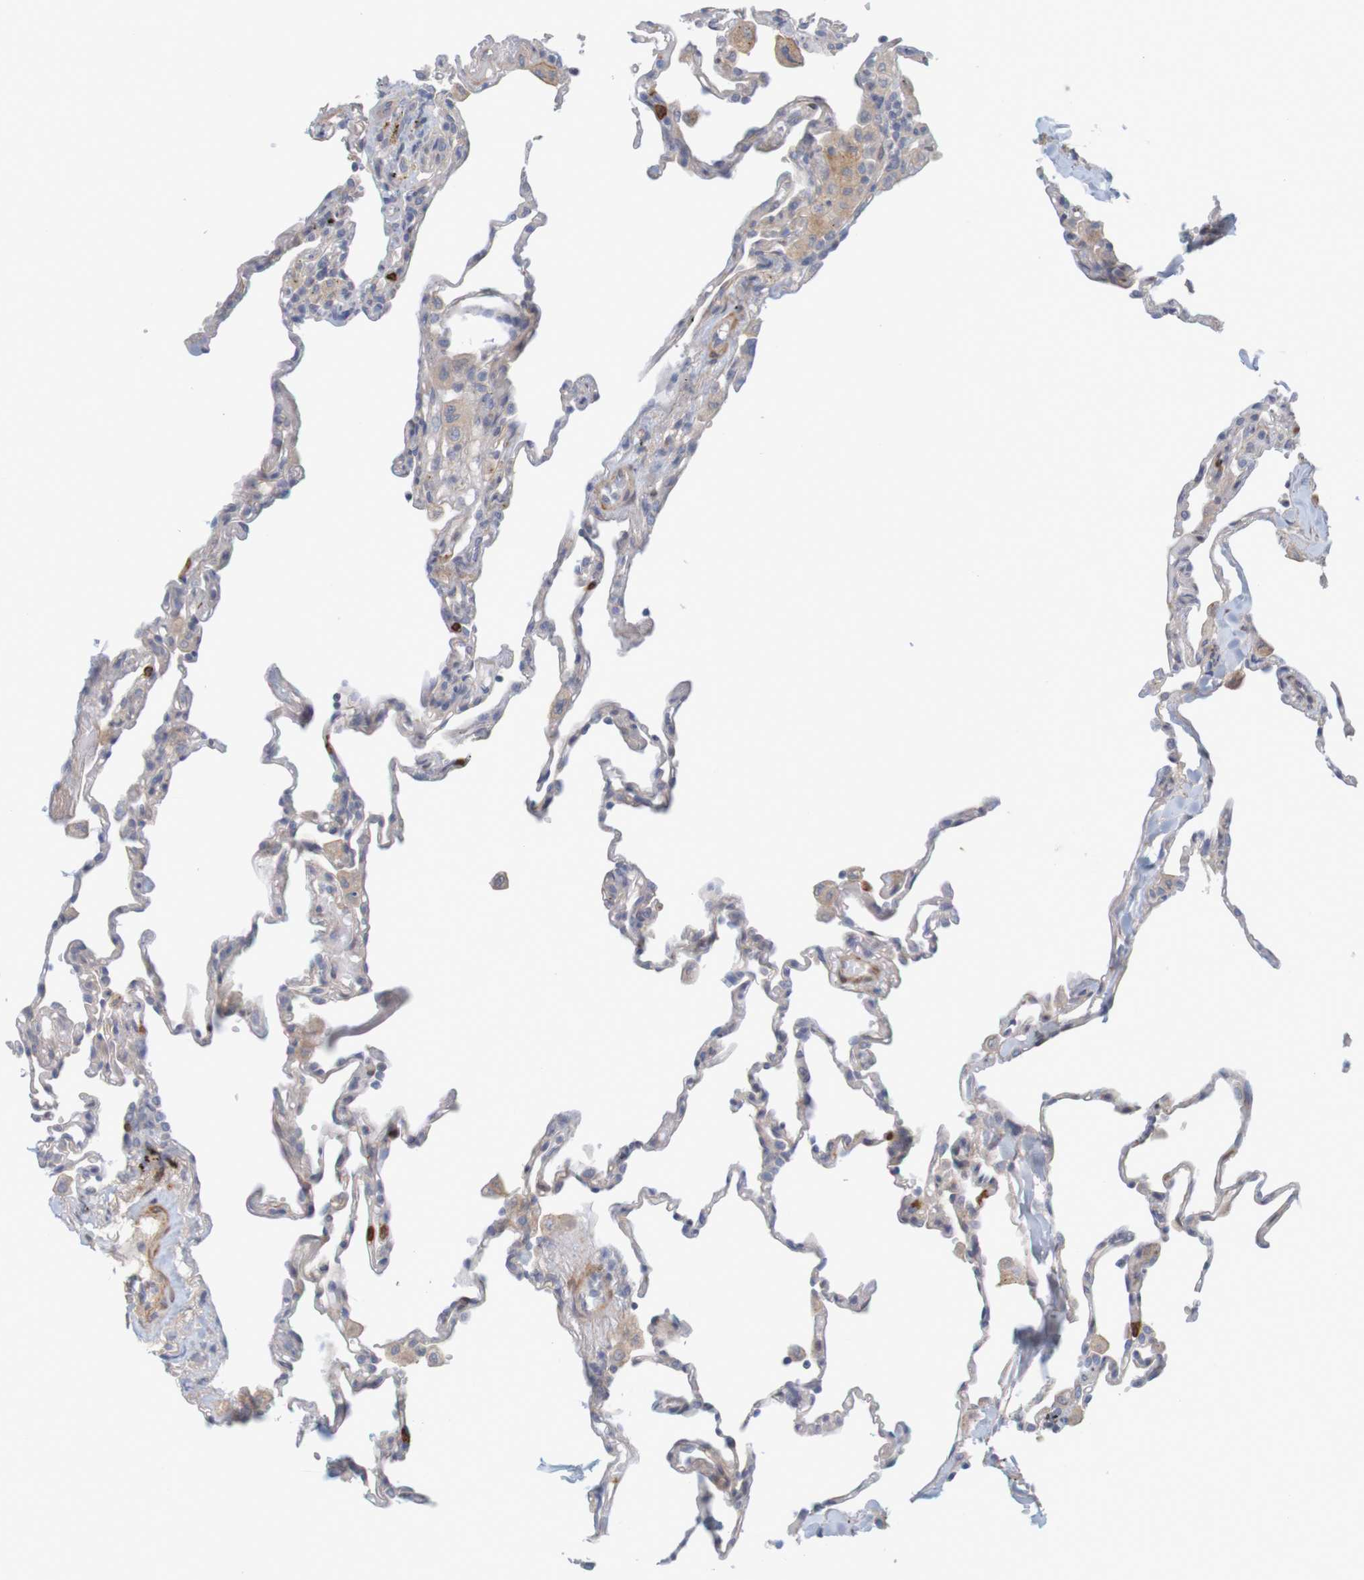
{"staining": {"intensity": "weak", "quantity": "<25%", "location": "cytoplasmic/membranous"}, "tissue": "lung", "cell_type": "Alveolar cells", "image_type": "normal", "snomed": [{"axis": "morphology", "description": "Normal tissue, NOS"}, {"axis": "topography", "description": "Lung"}], "caption": "Image shows no protein staining in alveolar cells of benign lung. (DAB immunohistochemistry visualized using brightfield microscopy, high magnification).", "gene": "KRT23", "patient": {"sex": "male", "age": 59}}